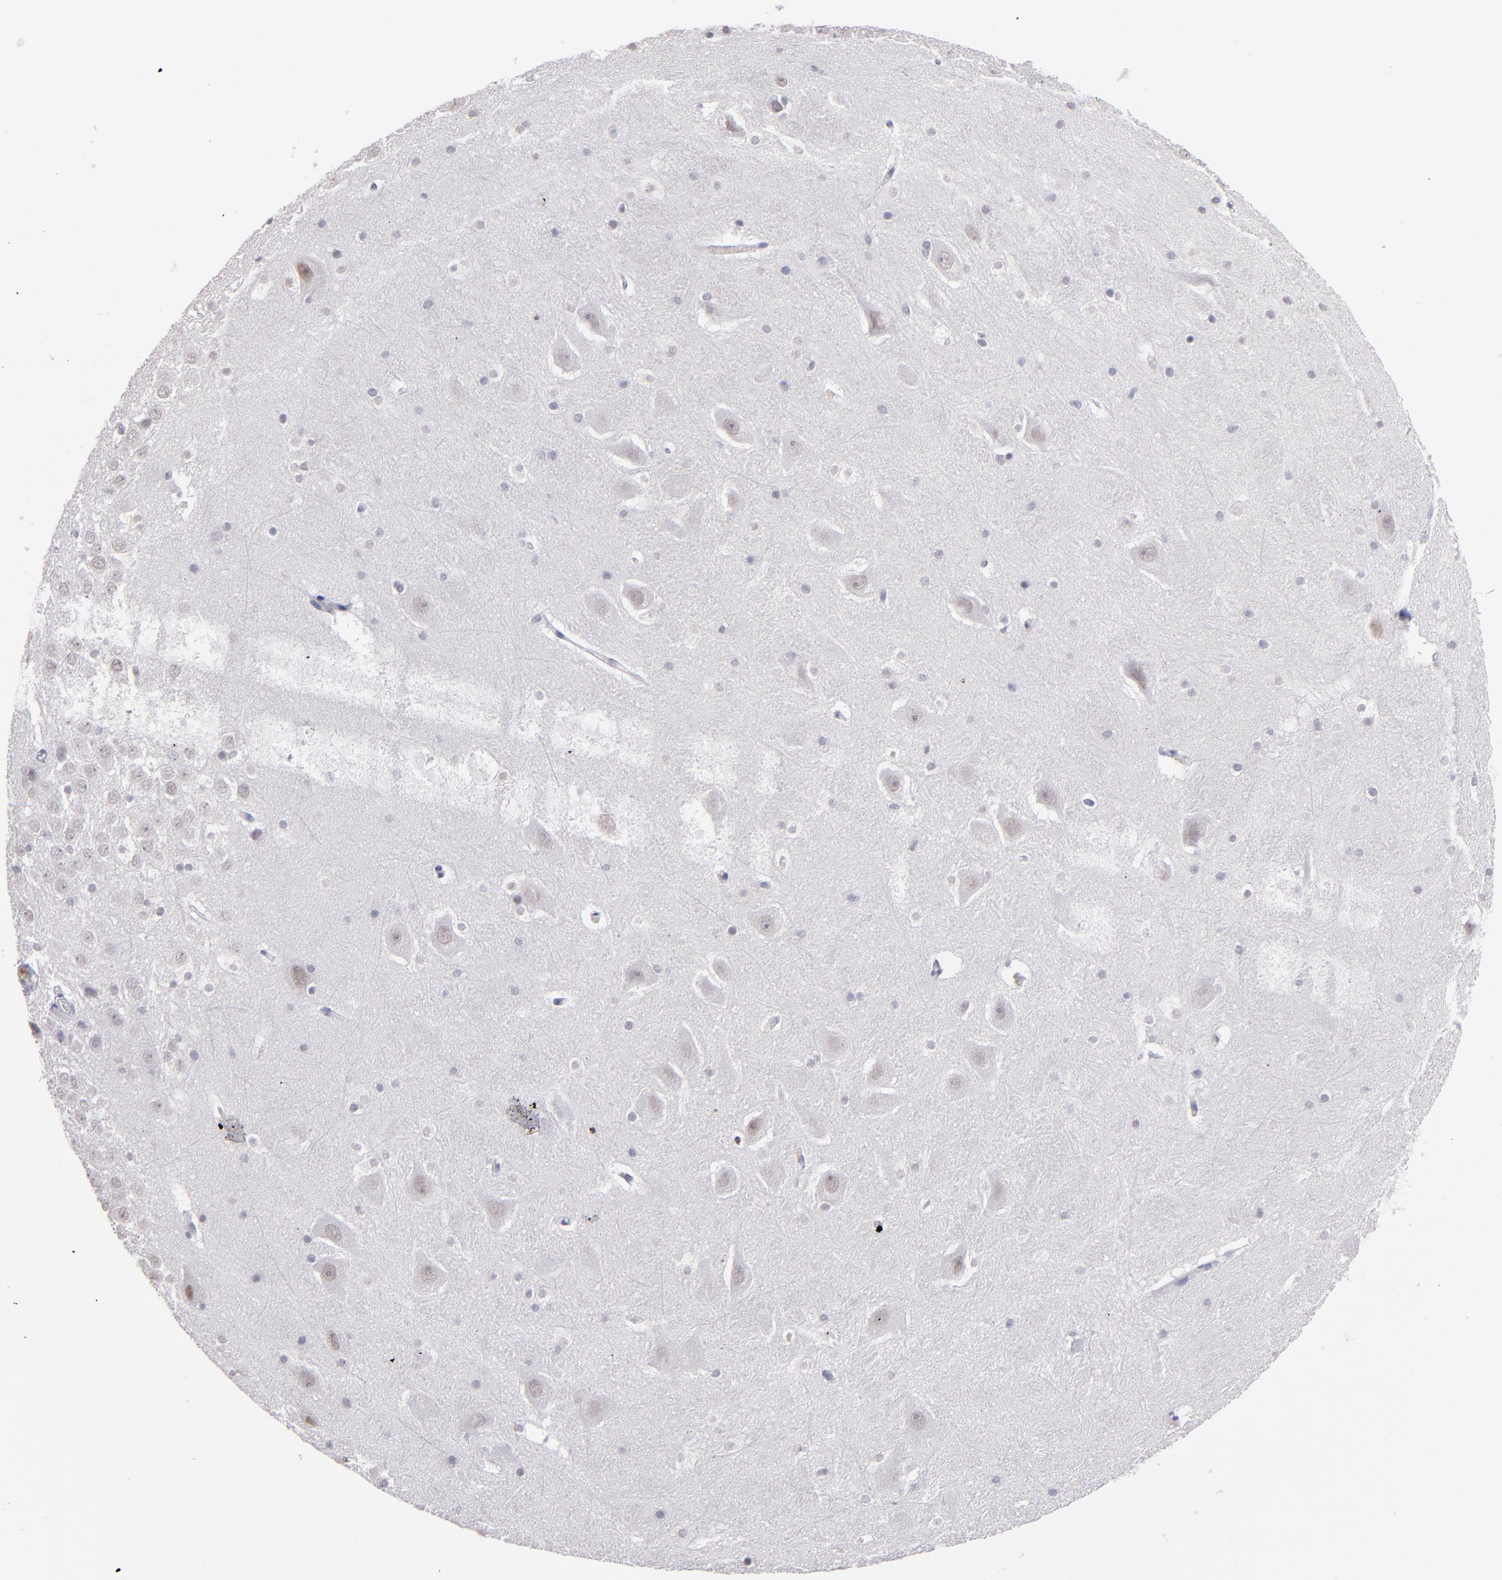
{"staining": {"intensity": "negative", "quantity": "none", "location": "none"}, "tissue": "hippocampus", "cell_type": "Glial cells", "image_type": "normal", "snomed": [{"axis": "morphology", "description": "Normal tissue, NOS"}, {"axis": "topography", "description": "Hippocampus"}], "caption": "Glial cells show no significant positivity in benign hippocampus. Brightfield microscopy of immunohistochemistry stained with DAB (brown) and hematoxylin (blue), captured at high magnification.", "gene": "MGAM", "patient": {"sex": "male", "age": 45}}